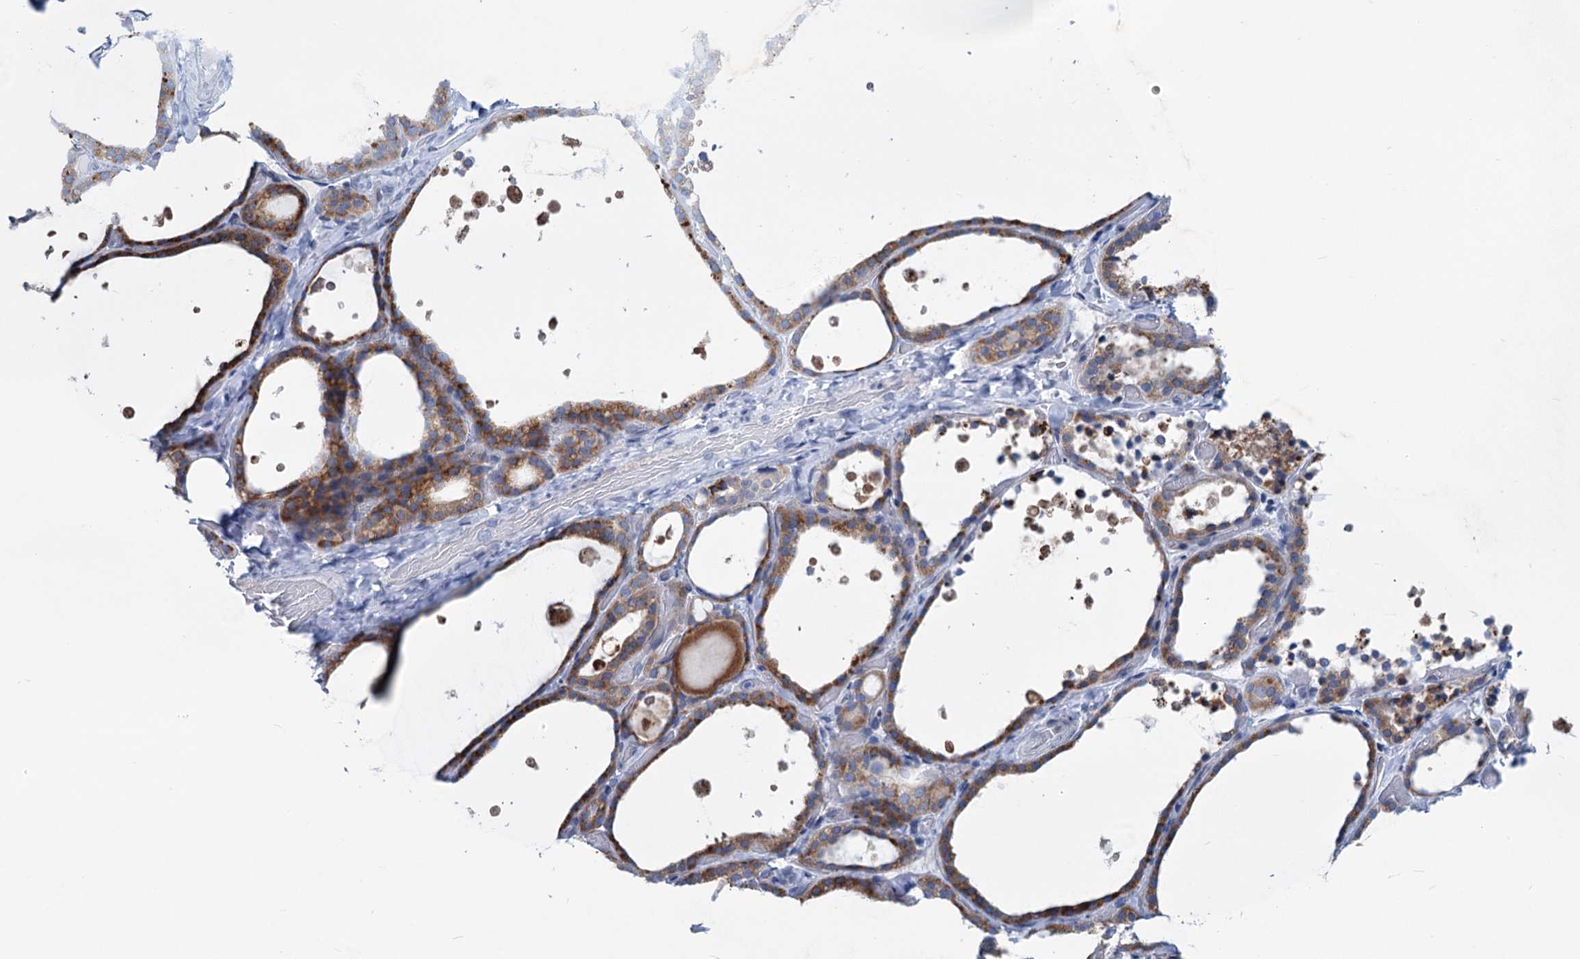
{"staining": {"intensity": "moderate", "quantity": "25%-75%", "location": "cytoplasmic/membranous"}, "tissue": "thyroid gland", "cell_type": "Glandular cells", "image_type": "normal", "snomed": [{"axis": "morphology", "description": "Normal tissue, NOS"}, {"axis": "topography", "description": "Thyroid gland"}], "caption": "Thyroid gland stained for a protein exhibits moderate cytoplasmic/membranous positivity in glandular cells. The staining is performed using DAB brown chromogen to label protein expression. The nuclei are counter-stained blue using hematoxylin.", "gene": "NEU3", "patient": {"sex": "female", "age": 44}}